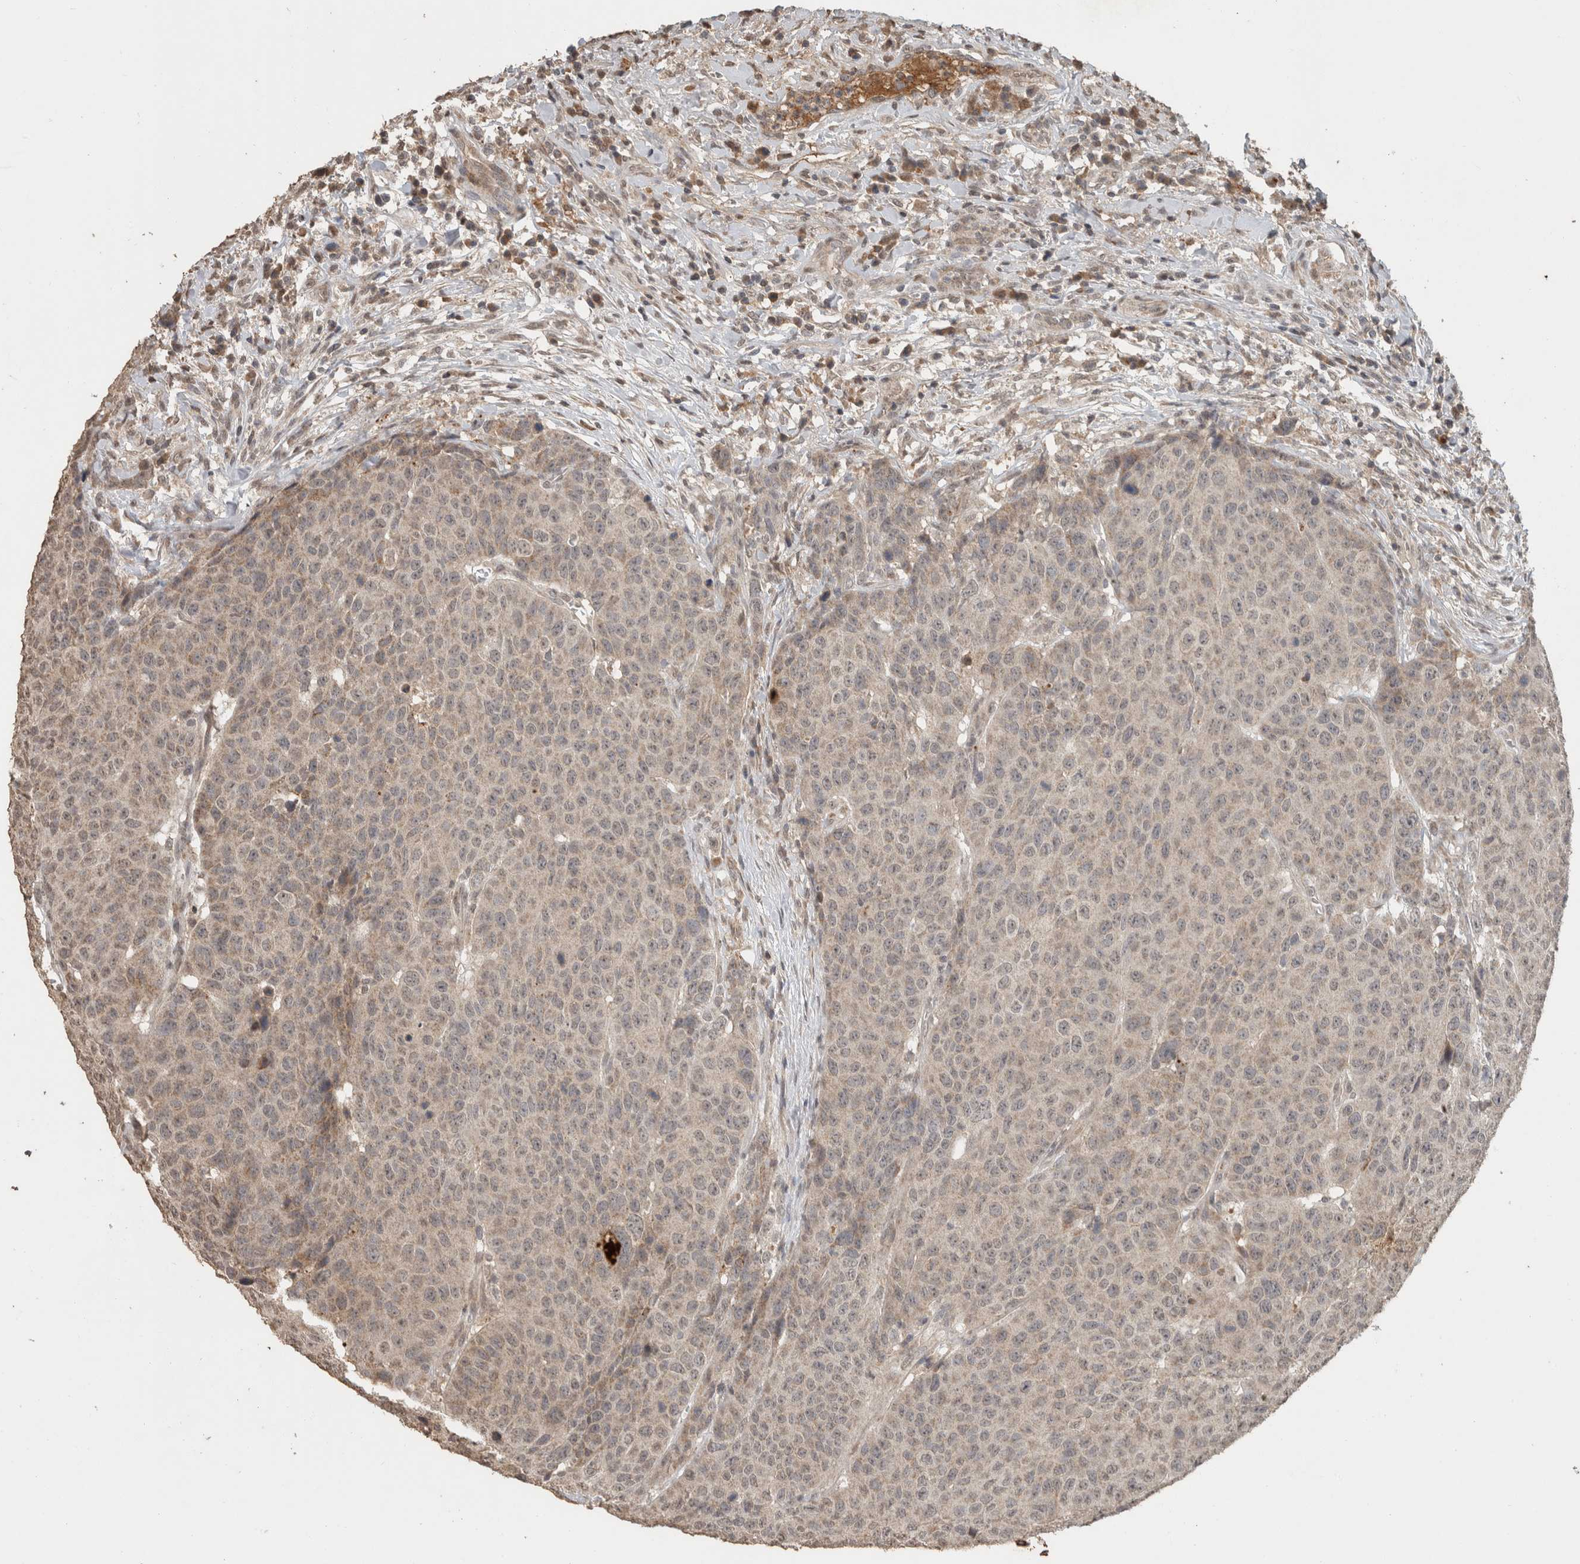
{"staining": {"intensity": "weak", "quantity": "25%-75%", "location": "cytoplasmic/membranous"}, "tissue": "head and neck cancer", "cell_type": "Tumor cells", "image_type": "cancer", "snomed": [{"axis": "morphology", "description": "Squamous cell carcinoma, NOS"}, {"axis": "topography", "description": "Head-Neck"}], "caption": "This is an image of immunohistochemistry staining of head and neck squamous cell carcinoma, which shows weak staining in the cytoplasmic/membranous of tumor cells.", "gene": "FAM3A", "patient": {"sex": "male", "age": 66}}